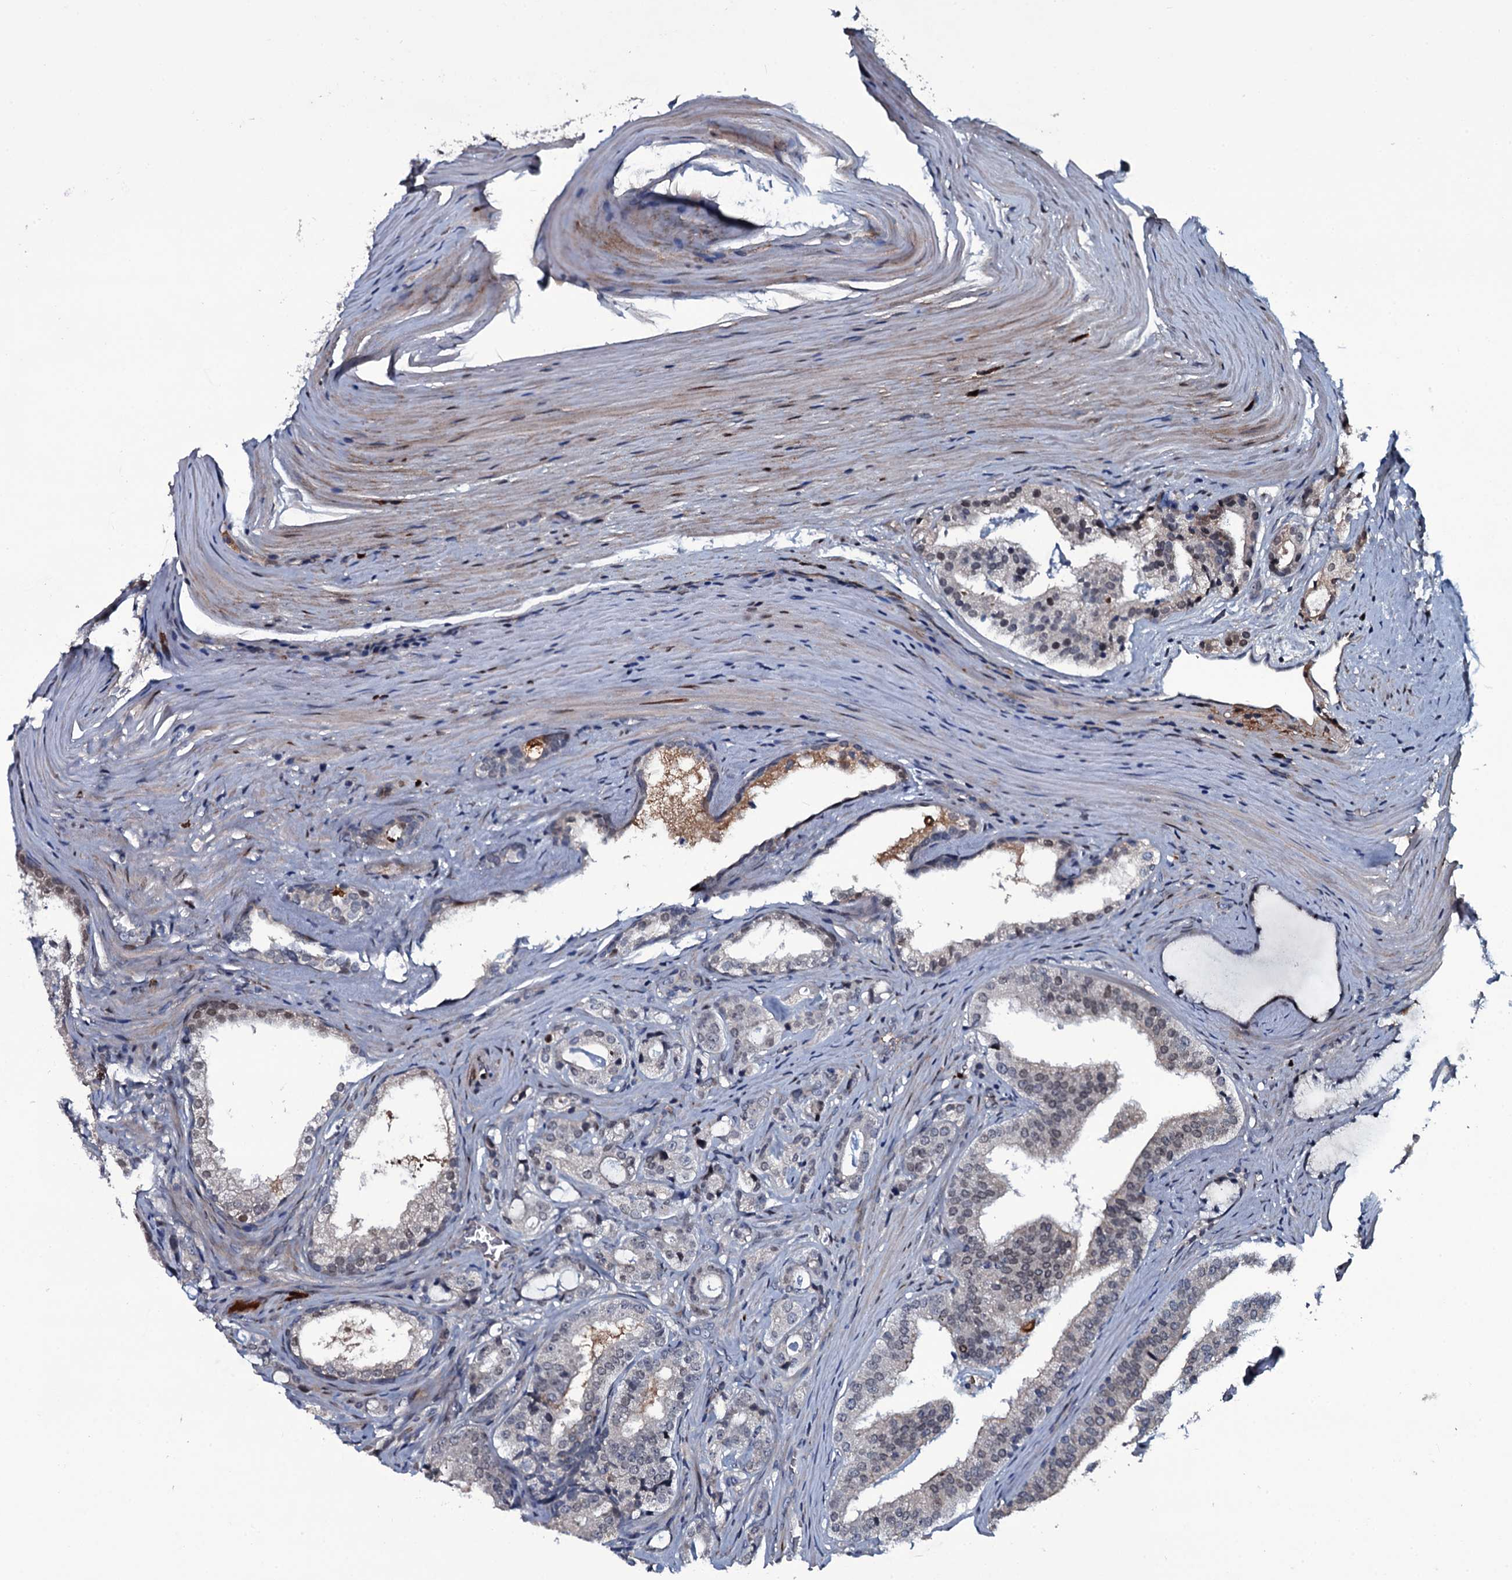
{"staining": {"intensity": "weak", "quantity": "25%-75%", "location": "nuclear"}, "tissue": "prostate cancer", "cell_type": "Tumor cells", "image_type": "cancer", "snomed": [{"axis": "morphology", "description": "Adenocarcinoma, High grade"}, {"axis": "topography", "description": "Prostate"}], "caption": "Prostate high-grade adenocarcinoma stained for a protein (brown) exhibits weak nuclear positive positivity in about 25%-75% of tumor cells.", "gene": "LYG2", "patient": {"sex": "male", "age": 63}}